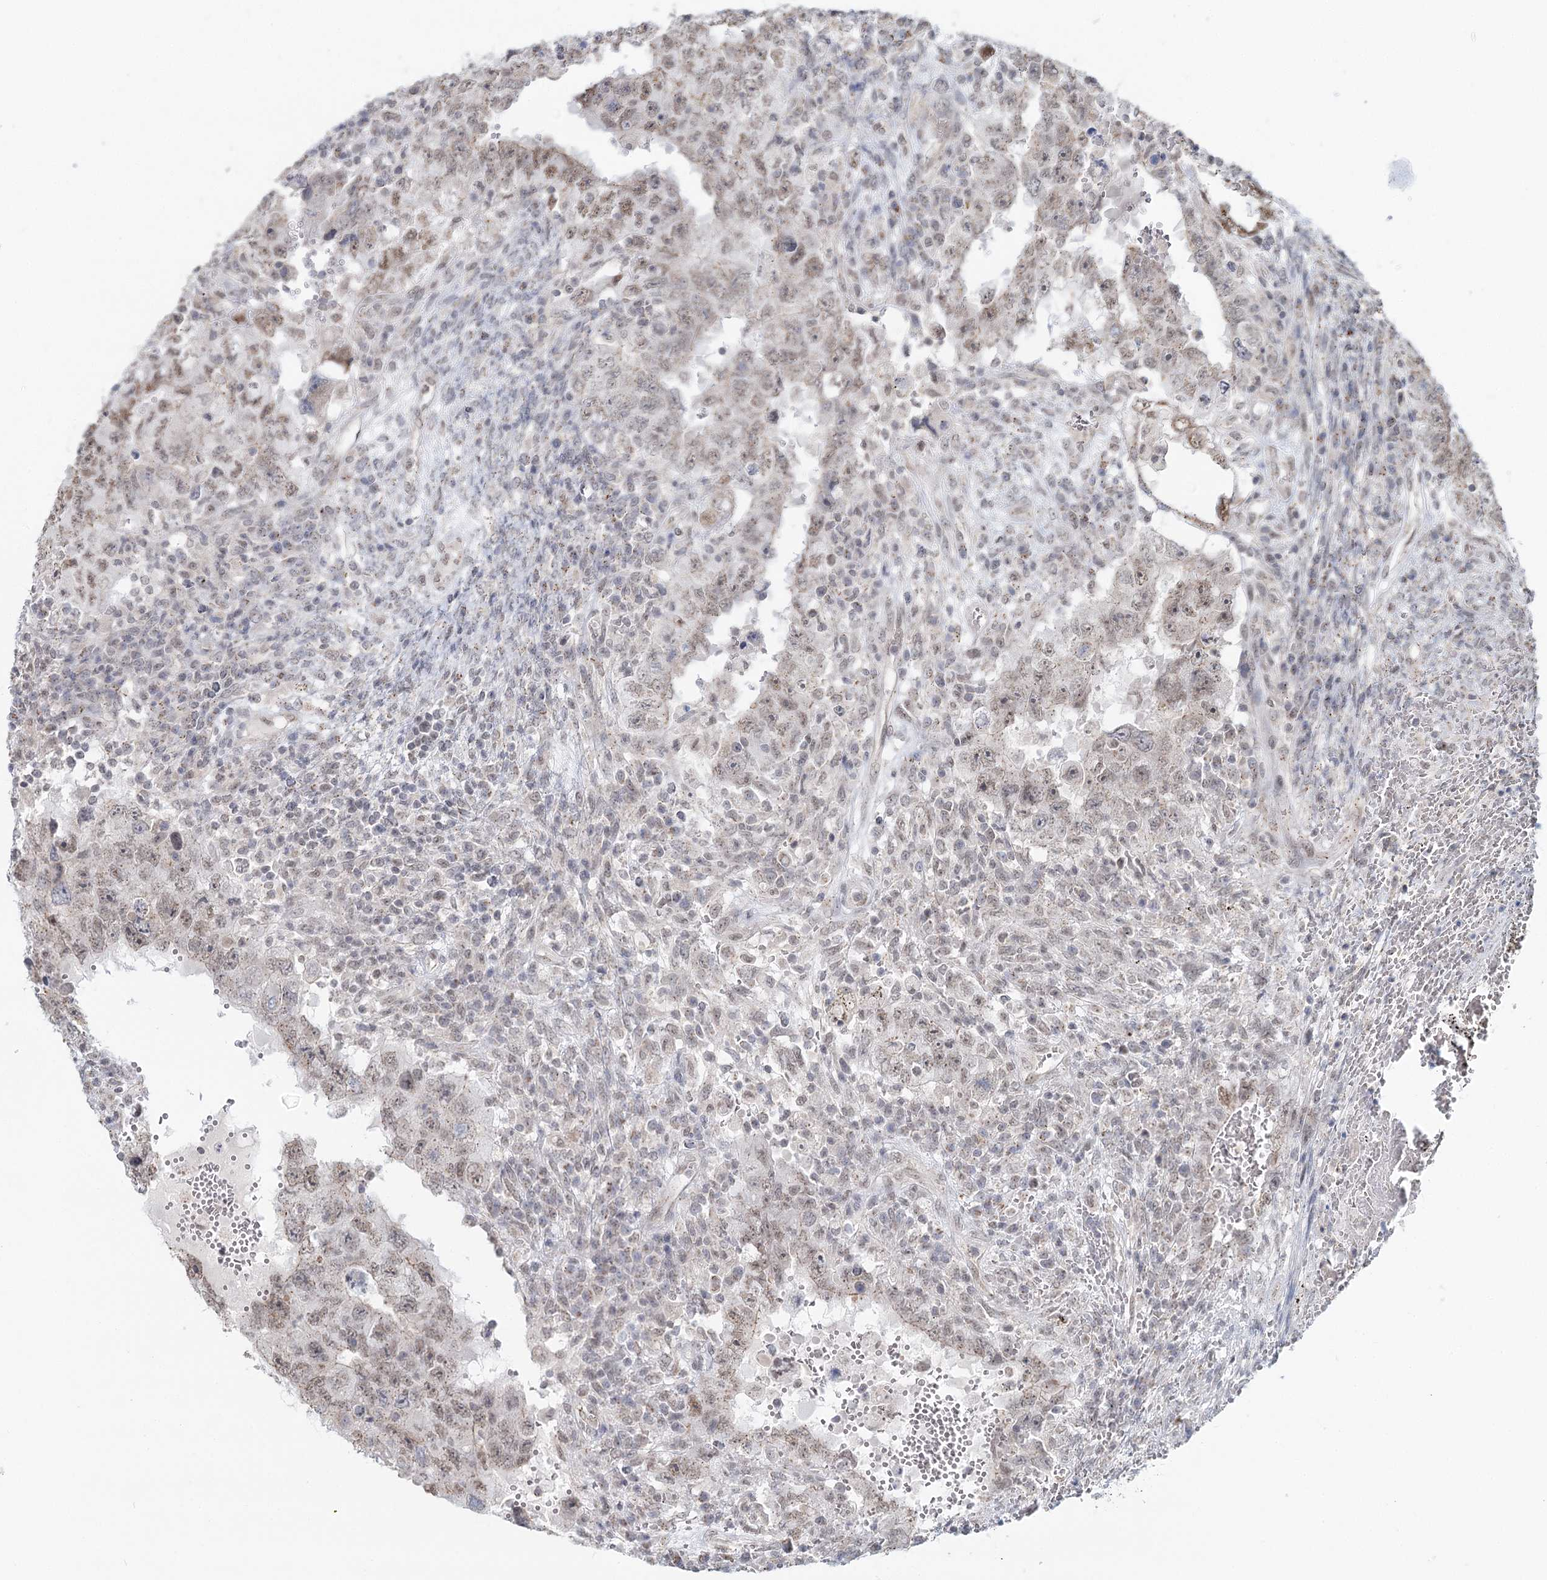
{"staining": {"intensity": "weak", "quantity": "25%-75%", "location": "nuclear"}, "tissue": "testis cancer", "cell_type": "Tumor cells", "image_type": "cancer", "snomed": [{"axis": "morphology", "description": "Carcinoma, Embryonal, NOS"}, {"axis": "topography", "description": "Testis"}], "caption": "IHC histopathology image of neoplastic tissue: embryonal carcinoma (testis) stained using IHC reveals low levels of weak protein expression localized specifically in the nuclear of tumor cells, appearing as a nuclear brown color.", "gene": "GPALPP1", "patient": {"sex": "male", "age": 26}}